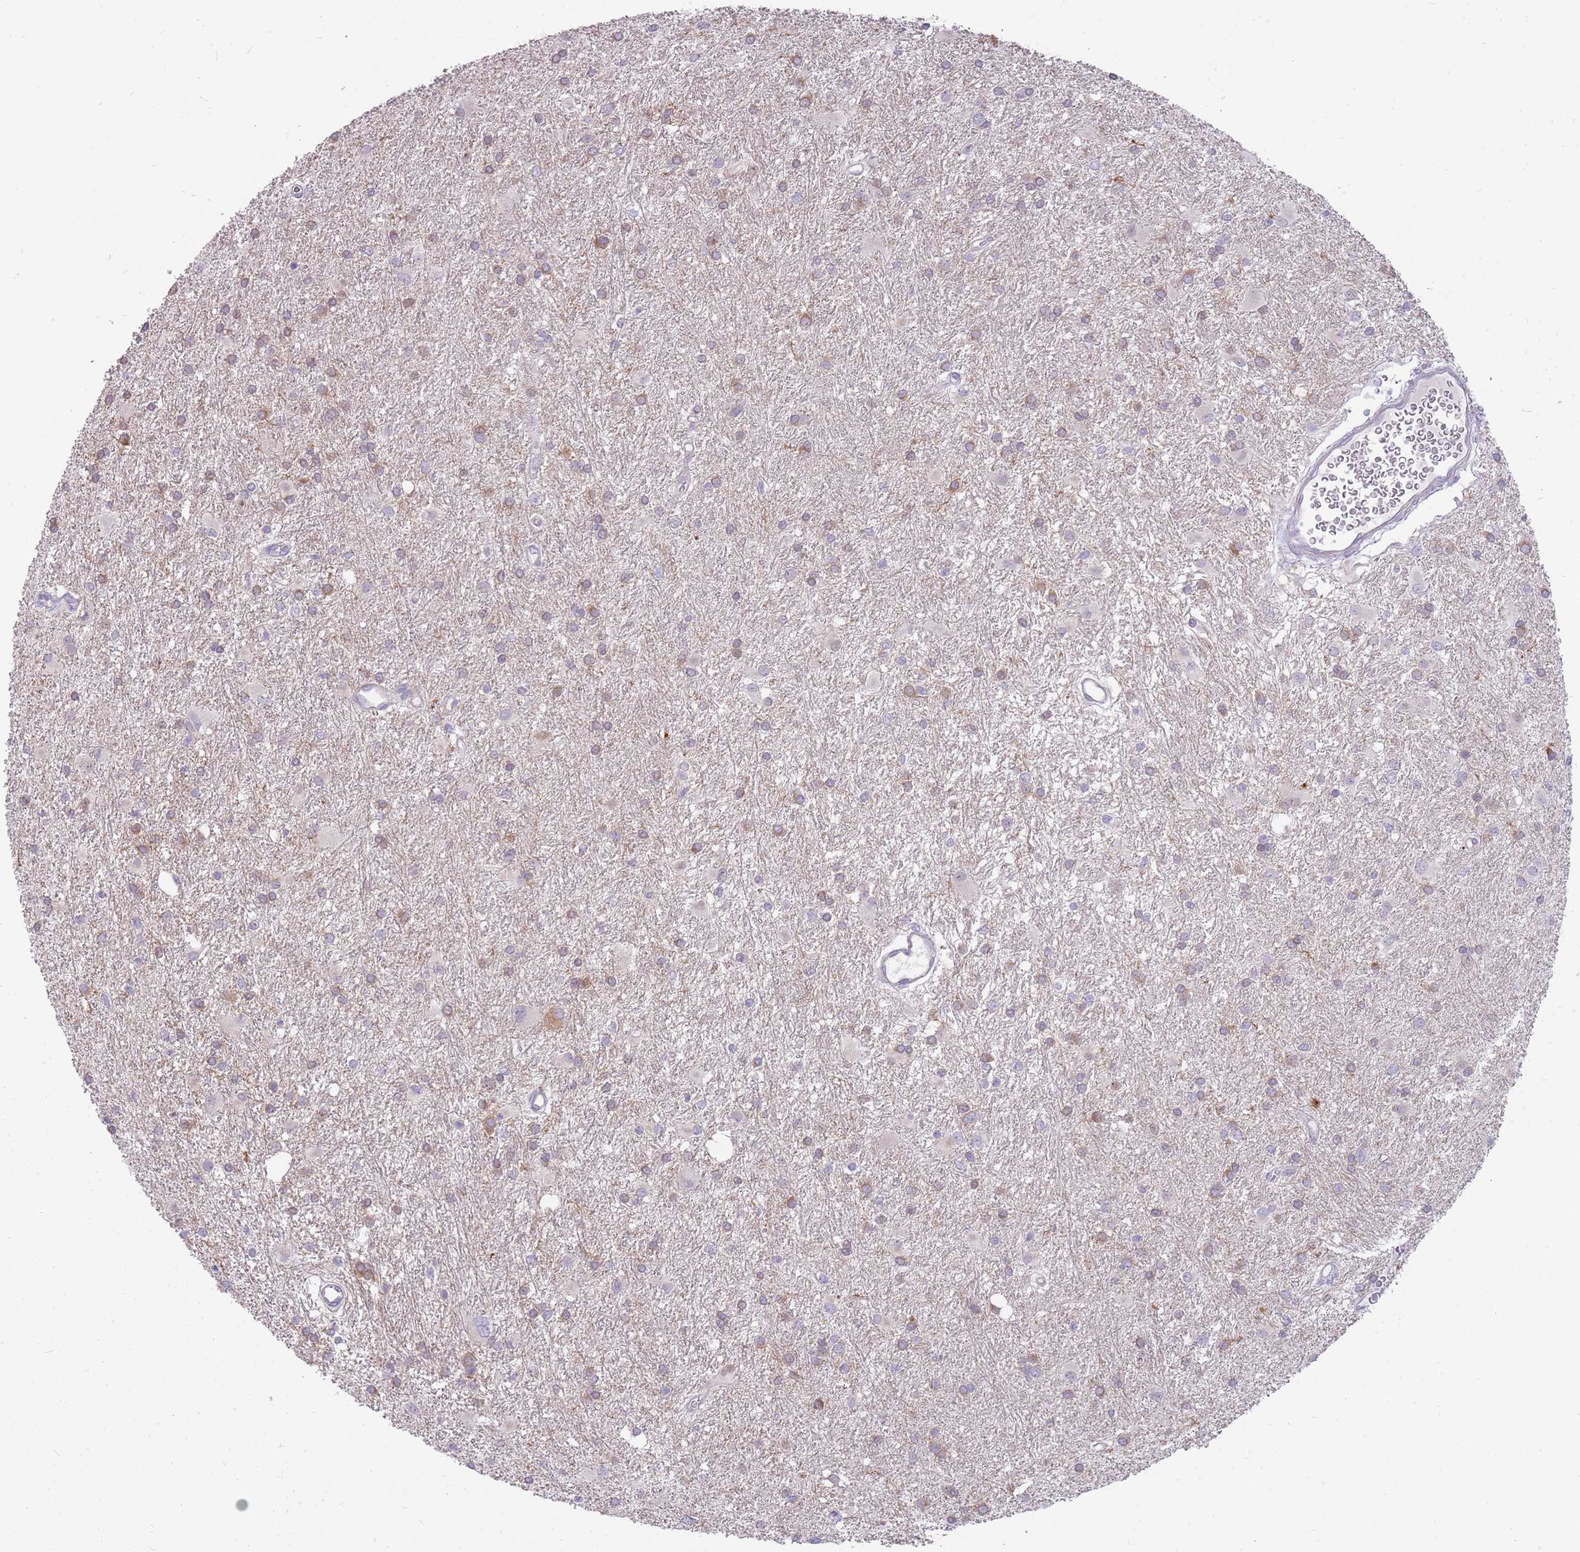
{"staining": {"intensity": "weak", "quantity": "25%-75%", "location": "cytoplasmic/membranous"}, "tissue": "glioma", "cell_type": "Tumor cells", "image_type": "cancer", "snomed": [{"axis": "morphology", "description": "Glioma, malignant, High grade"}, {"axis": "topography", "description": "Brain"}], "caption": "An IHC micrograph of tumor tissue is shown. Protein staining in brown highlights weak cytoplasmic/membranous positivity in glioma within tumor cells.", "gene": "DIPK1C", "patient": {"sex": "female", "age": 50}}